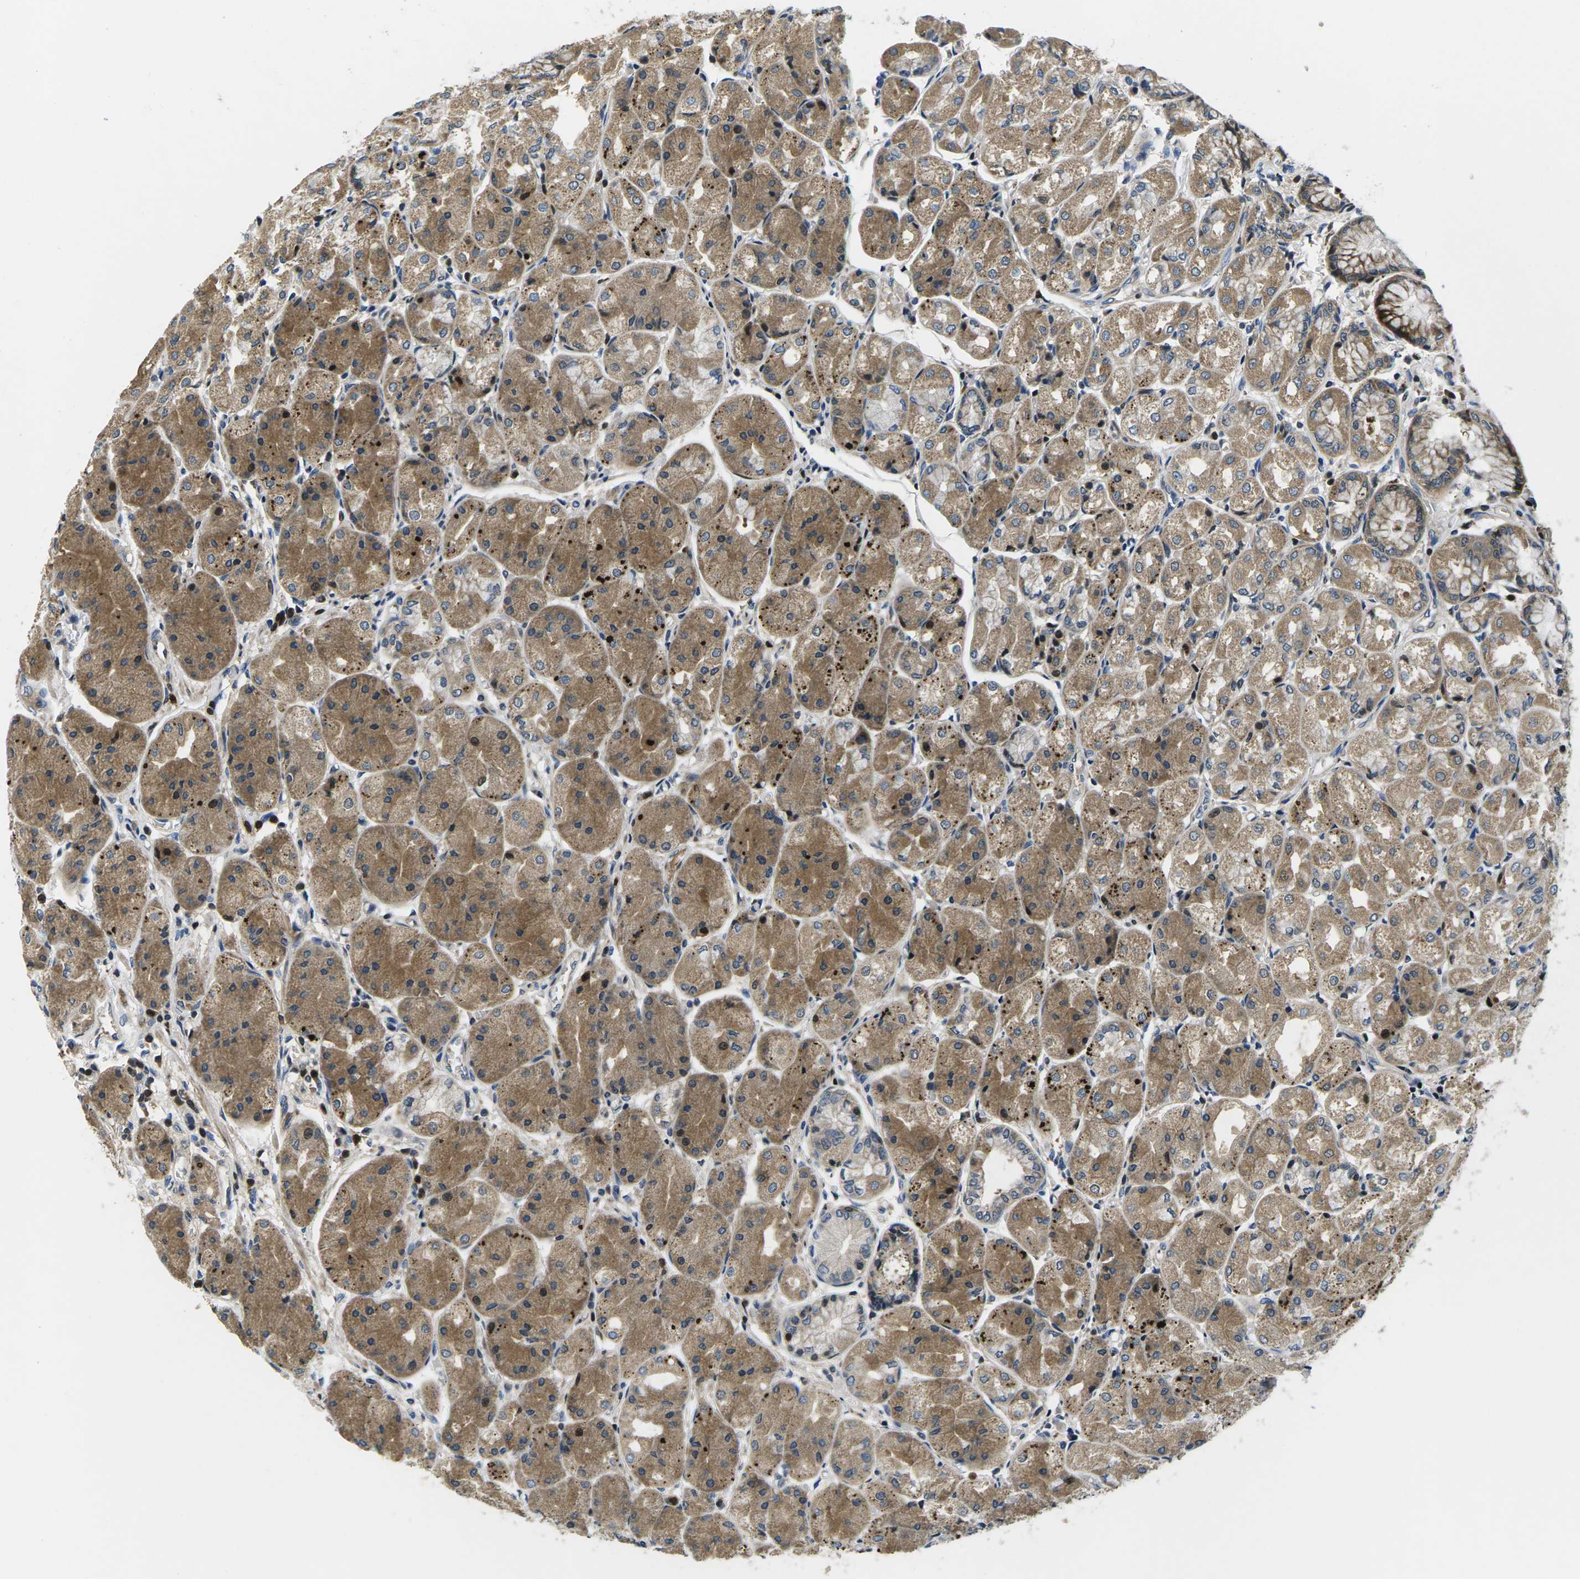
{"staining": {"intensity": "strong", "quantity": ">75%", "location": "cytoplasmic/membranous"}, "tissue": "stomach", "cell_type": "Glandular cells", "image_type": "normal", "snomed": [{"axis": "morphology", "description": "Normal tissue, NOS"}, {"axis": "topography", "description": "Stomach, upper"}], "caption": "Immunohistochemistry (IHC) (DAB (3,3'-diaminobenzidine)) staining of benign human stomach displays strong cytoplasmic/membranous protein expression in about >75% of glandular cells. The protein is stained brown, and the nuclei are stained in blue (DAB (3,3'-diaminobenzidine) IHC with brightfield microscopy, high magnification).", "gene": "PLCE1", "patient": {"sex": "male", "age": 72}}